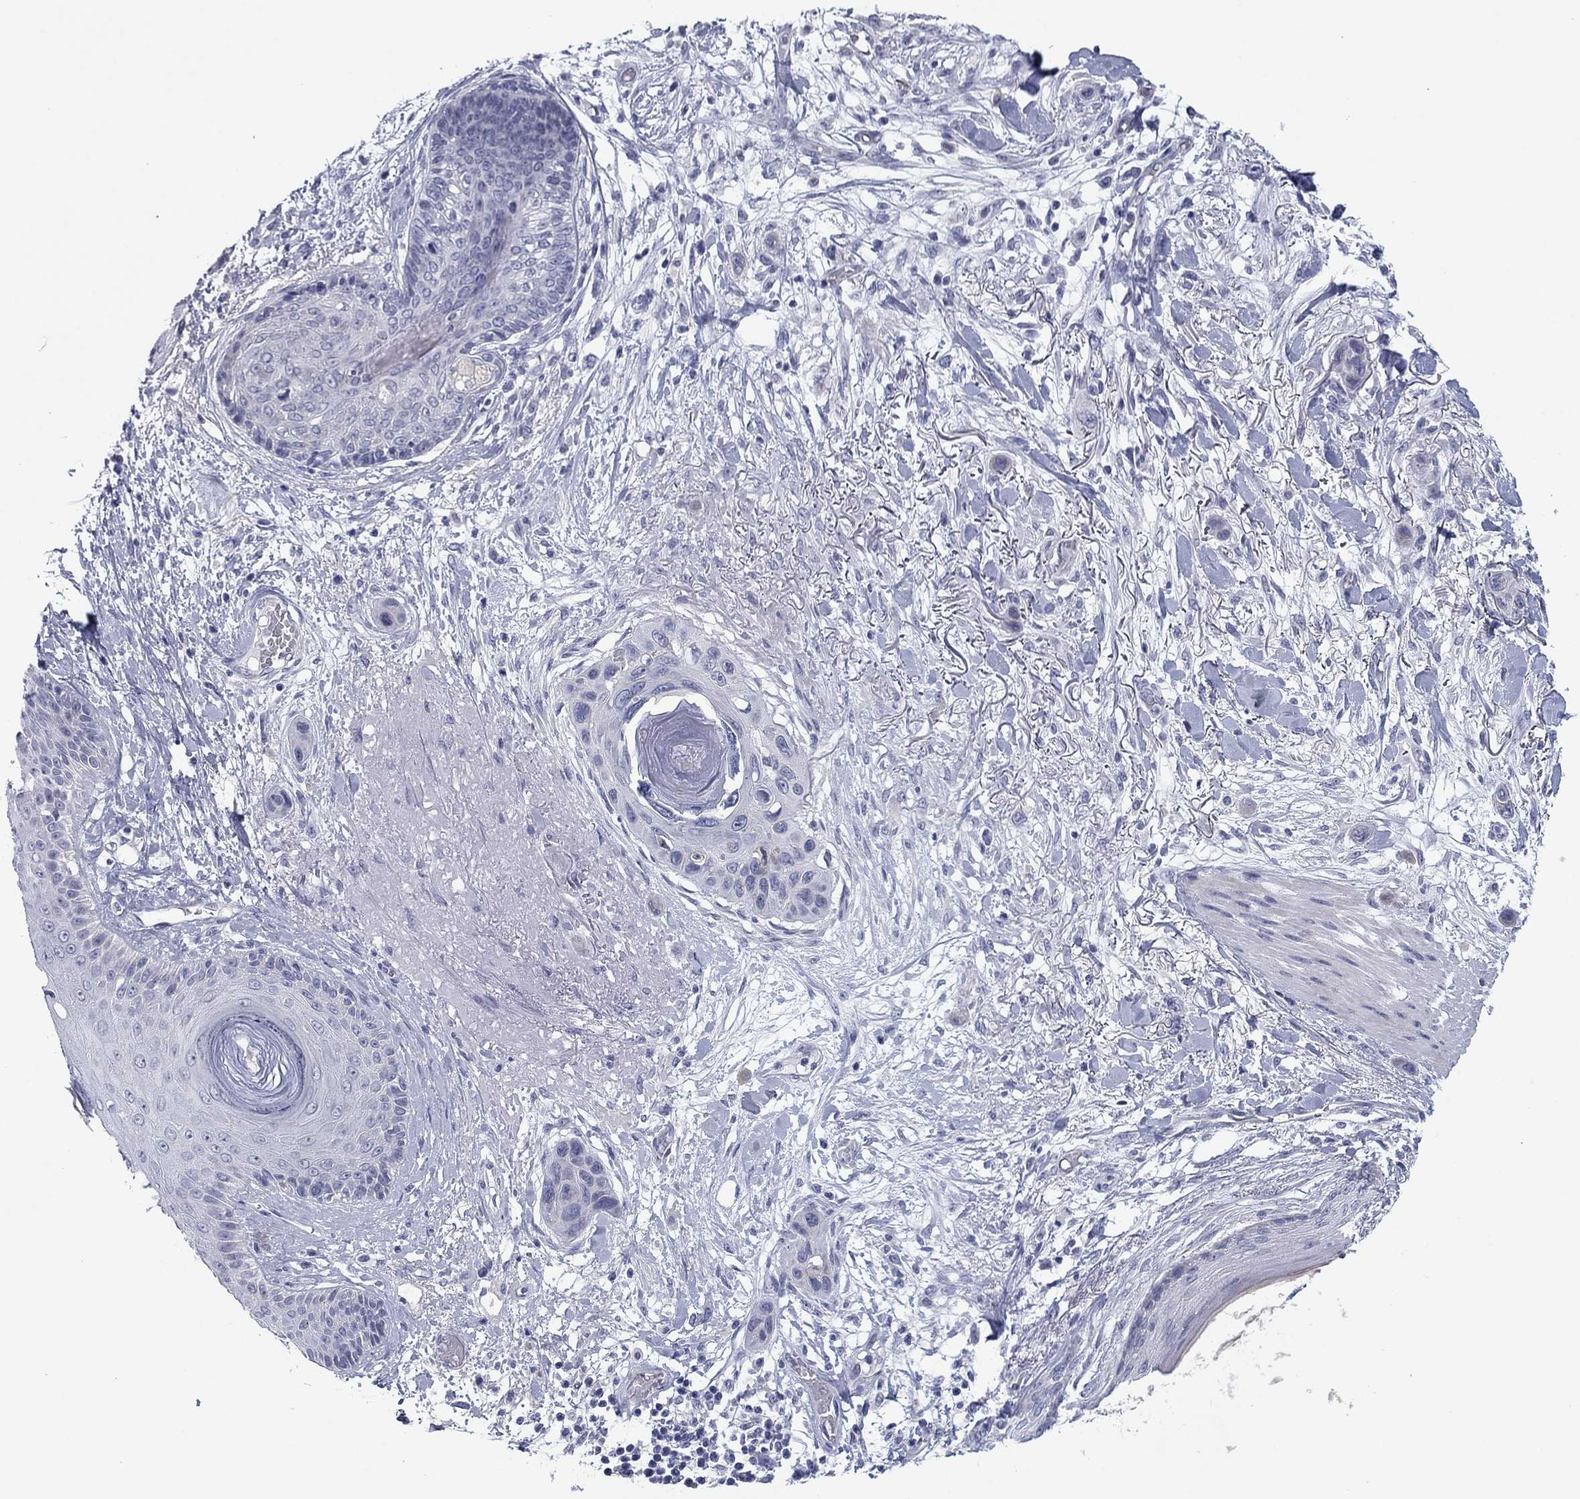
{"staining": {"intensity": "negative", "quantity": "none", "location": "none"}, "tissue": "skin cancer", "cell_type": "Tumor cells", "image_type": "cancer", "snomed": [{"axis": "morphology", "description": "Squamous cell carcinoma, NOS"}, {"axis": "topography", "description": "Skin"}], "caption": "Tumor cells show no significant staining in skin cancer (squamous cell carcinoma).", "gene": "PRPH", "patient": {"sex": "male", "age": 79}}